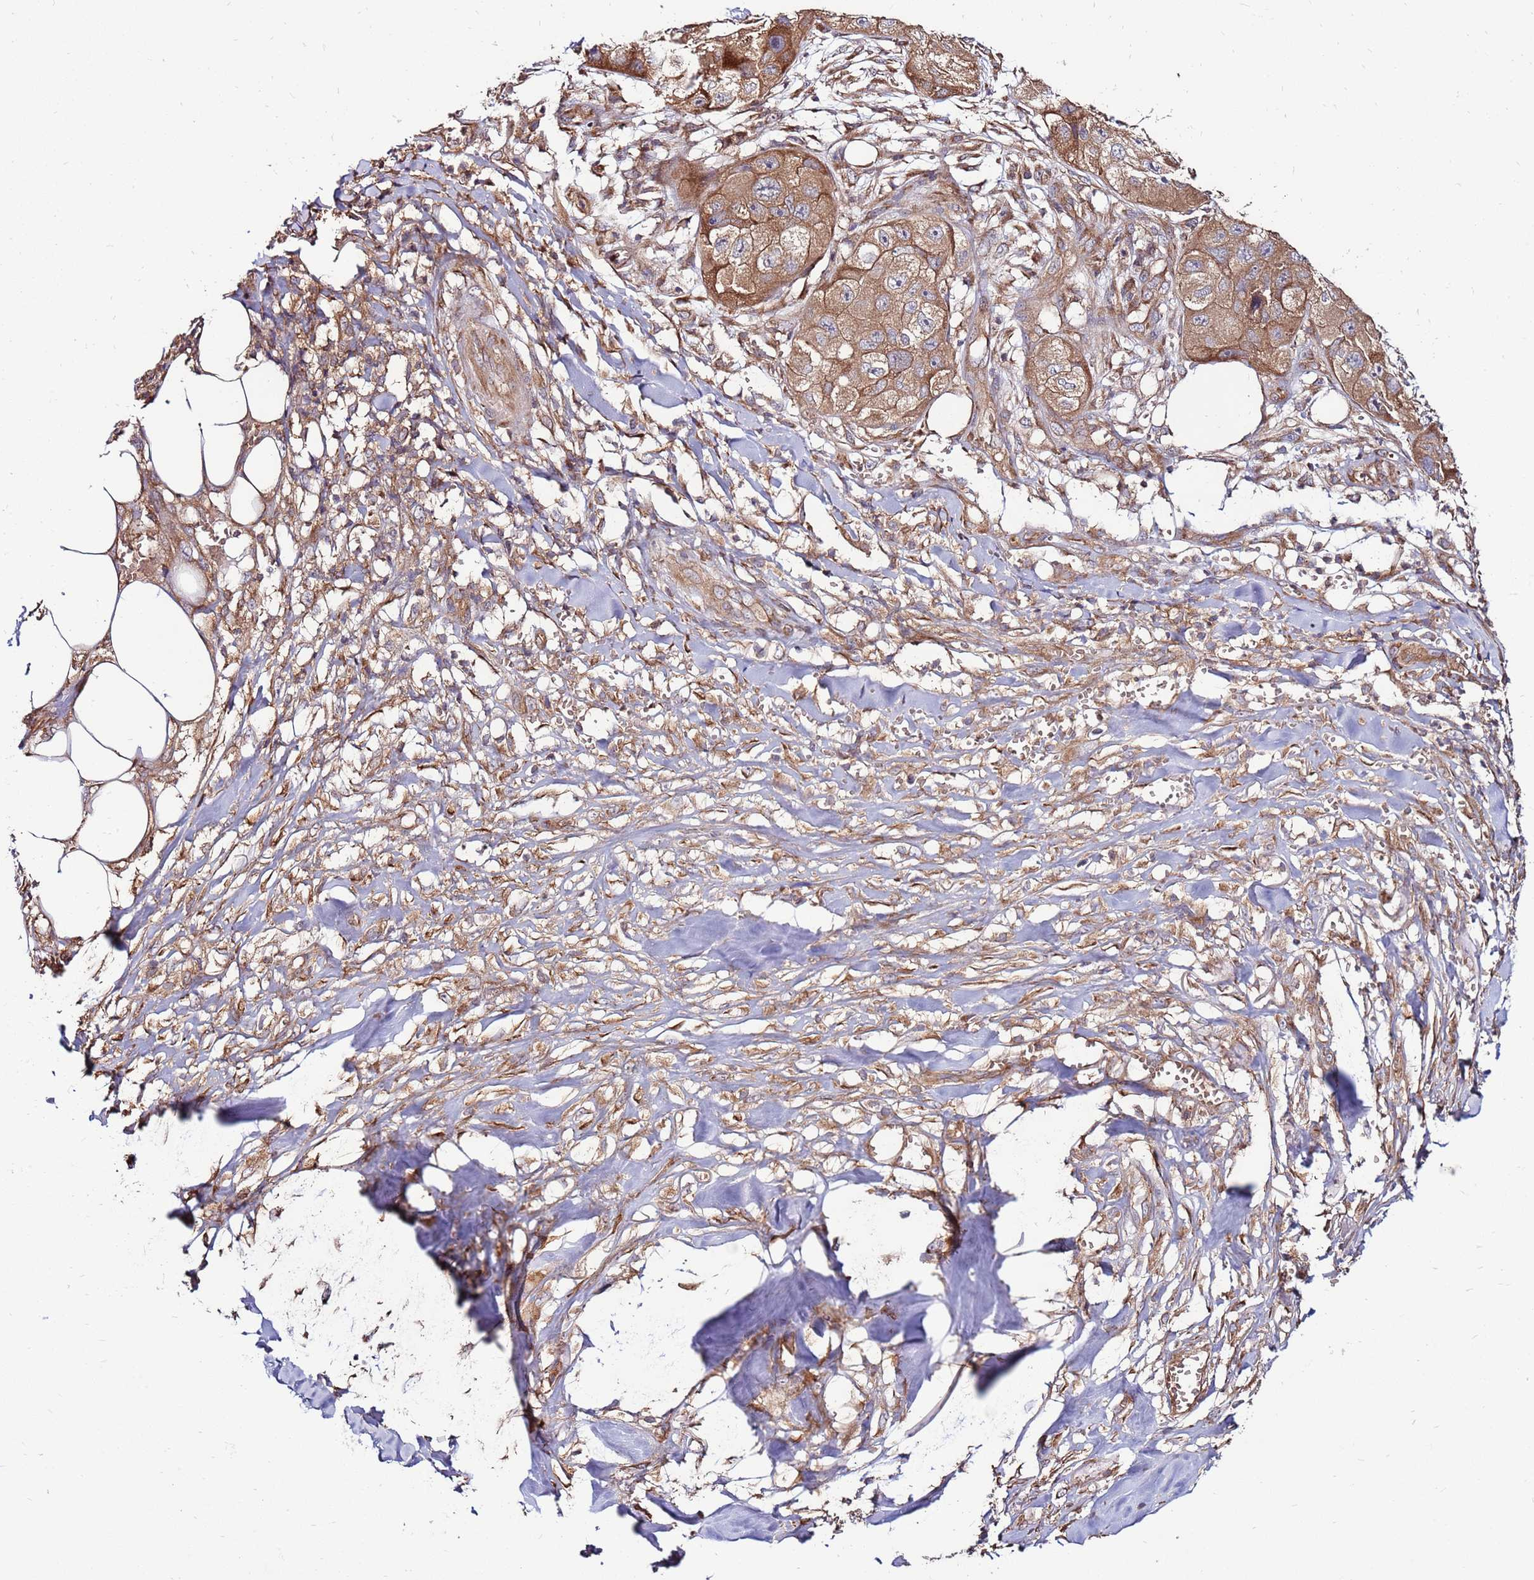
{"staining": {"intensity": "moderate", "quantity": ">75%", "location": "cytoplasmic/membranous"}, "tissue": "skin cancer", "cell_type": "Tumor cells", "image_type": "cancer", "snomed": [{"axis": "morphology", "description": "Squamous cell carcinoma, NOS"}, {"axis": "topography", "description": "Skin"}, {"axis": "topography", "description": "Subcutis"}], "caption": "Moderate cytoplasmic/membranous protein expression is appreciated in approximately >75% of tumor cells in skin squamous cell carcinoma. (IHC, brightfield microscopy, high magnification).", "gene": "SLC44A5", "patient": {"sex": "male", "age": 73}}